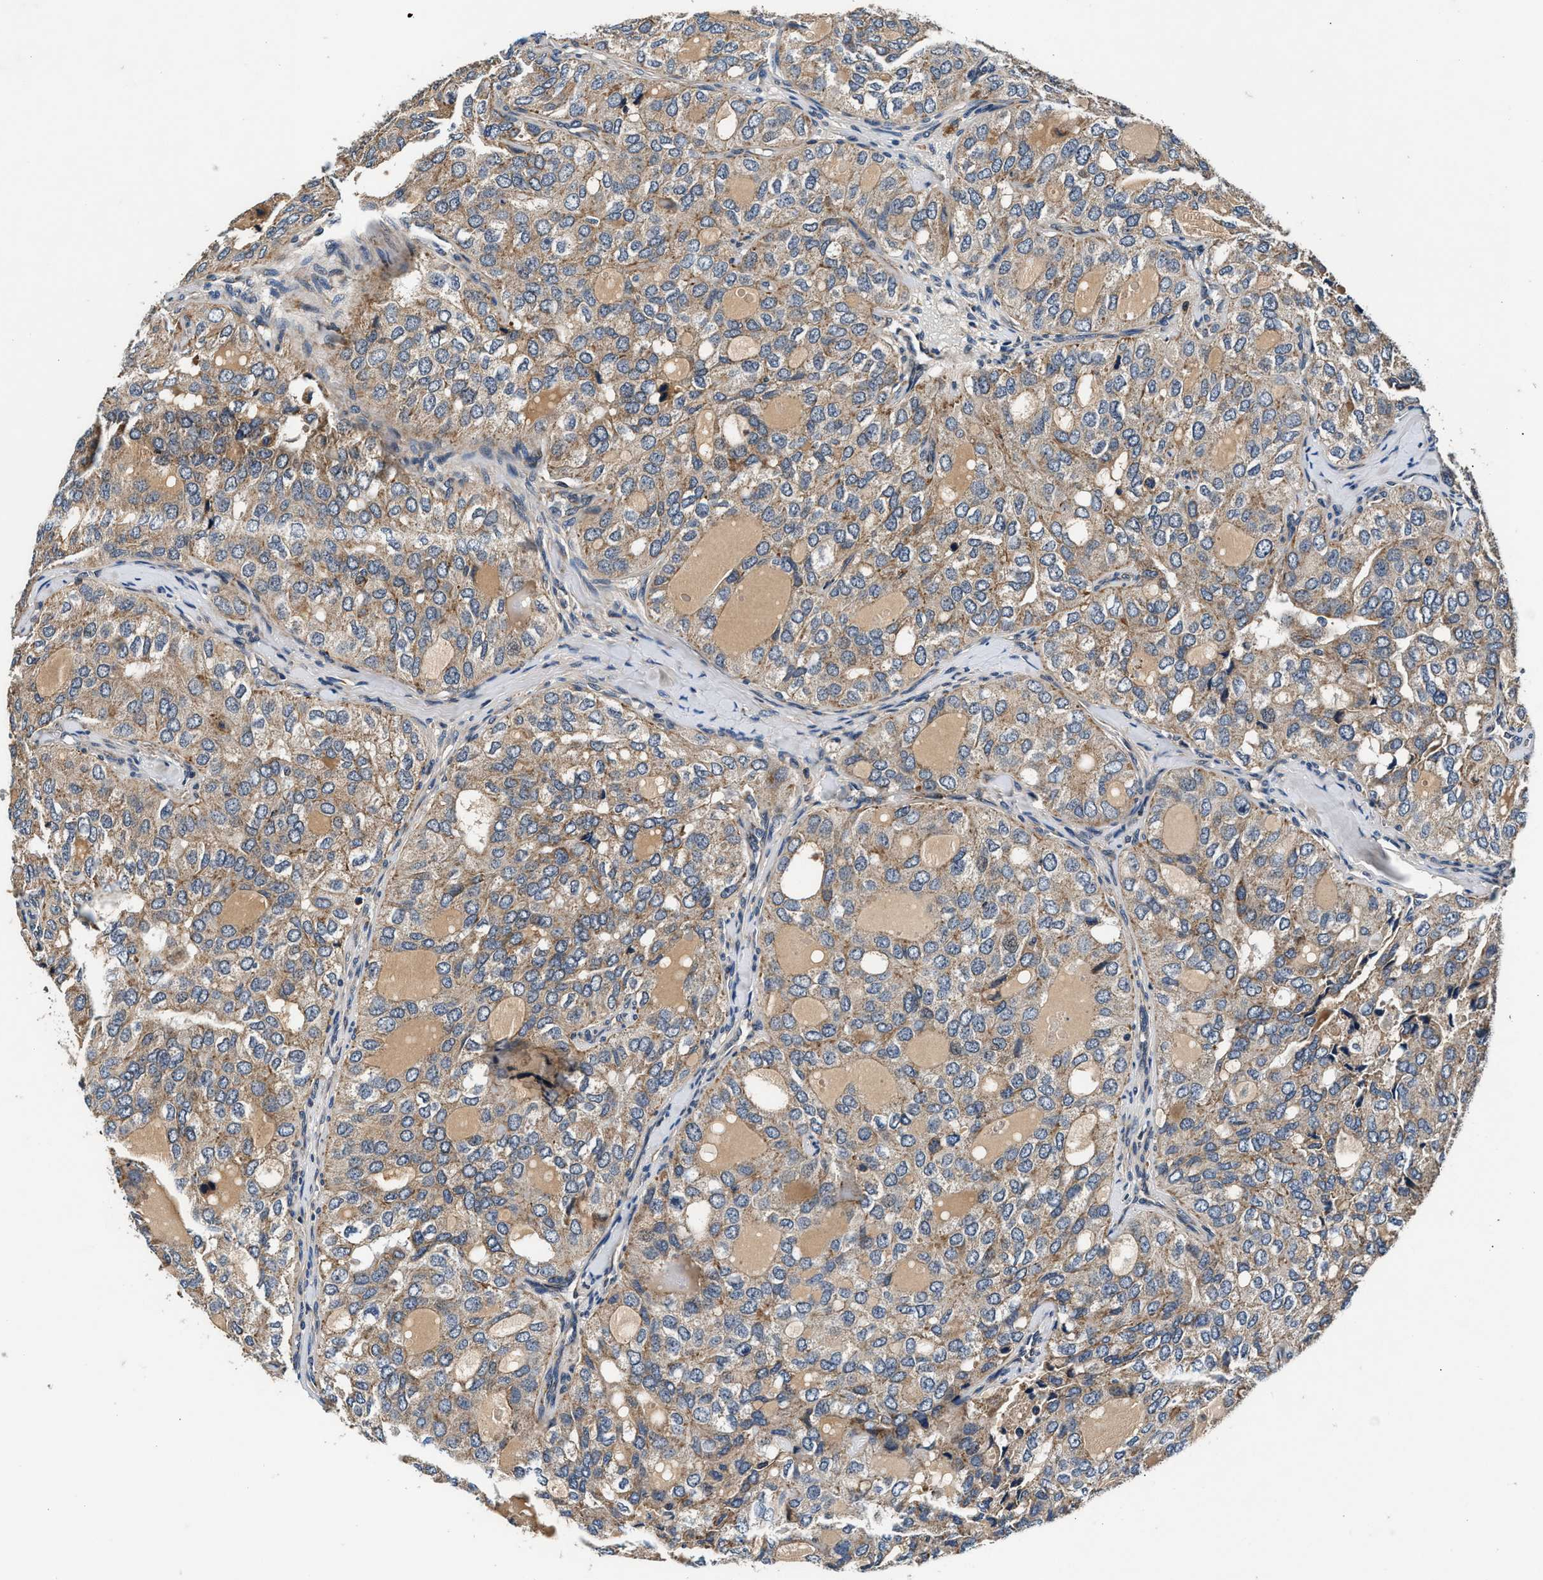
{"staining": {"intensity": "weak", "quantity": ">75%", "location": "cytoplasmic/membranous"}, "tissue": "thyroid cancer", "cell_type": "Tumor cells", "image_type": "cancer", "snomed": [{"axis": "morphology", "description": "Follicular adenoma carcinoma, NOS"}, {"axis": "topography", "description": "Thyroid gland"}], "caption": "The image displays a brown stain indicating the presence of a protein in the cytoplasmic/membranous of tumor cells in thyroid cancer. The protein of interest is stained brown, and the nuclei are stained in blue (DAB (3,3'-diaminobenzidine) IHC with brightfield microscopy, high magnification).", "gene": "IMMT", "patient": {"sex": "male", "age": 75}}